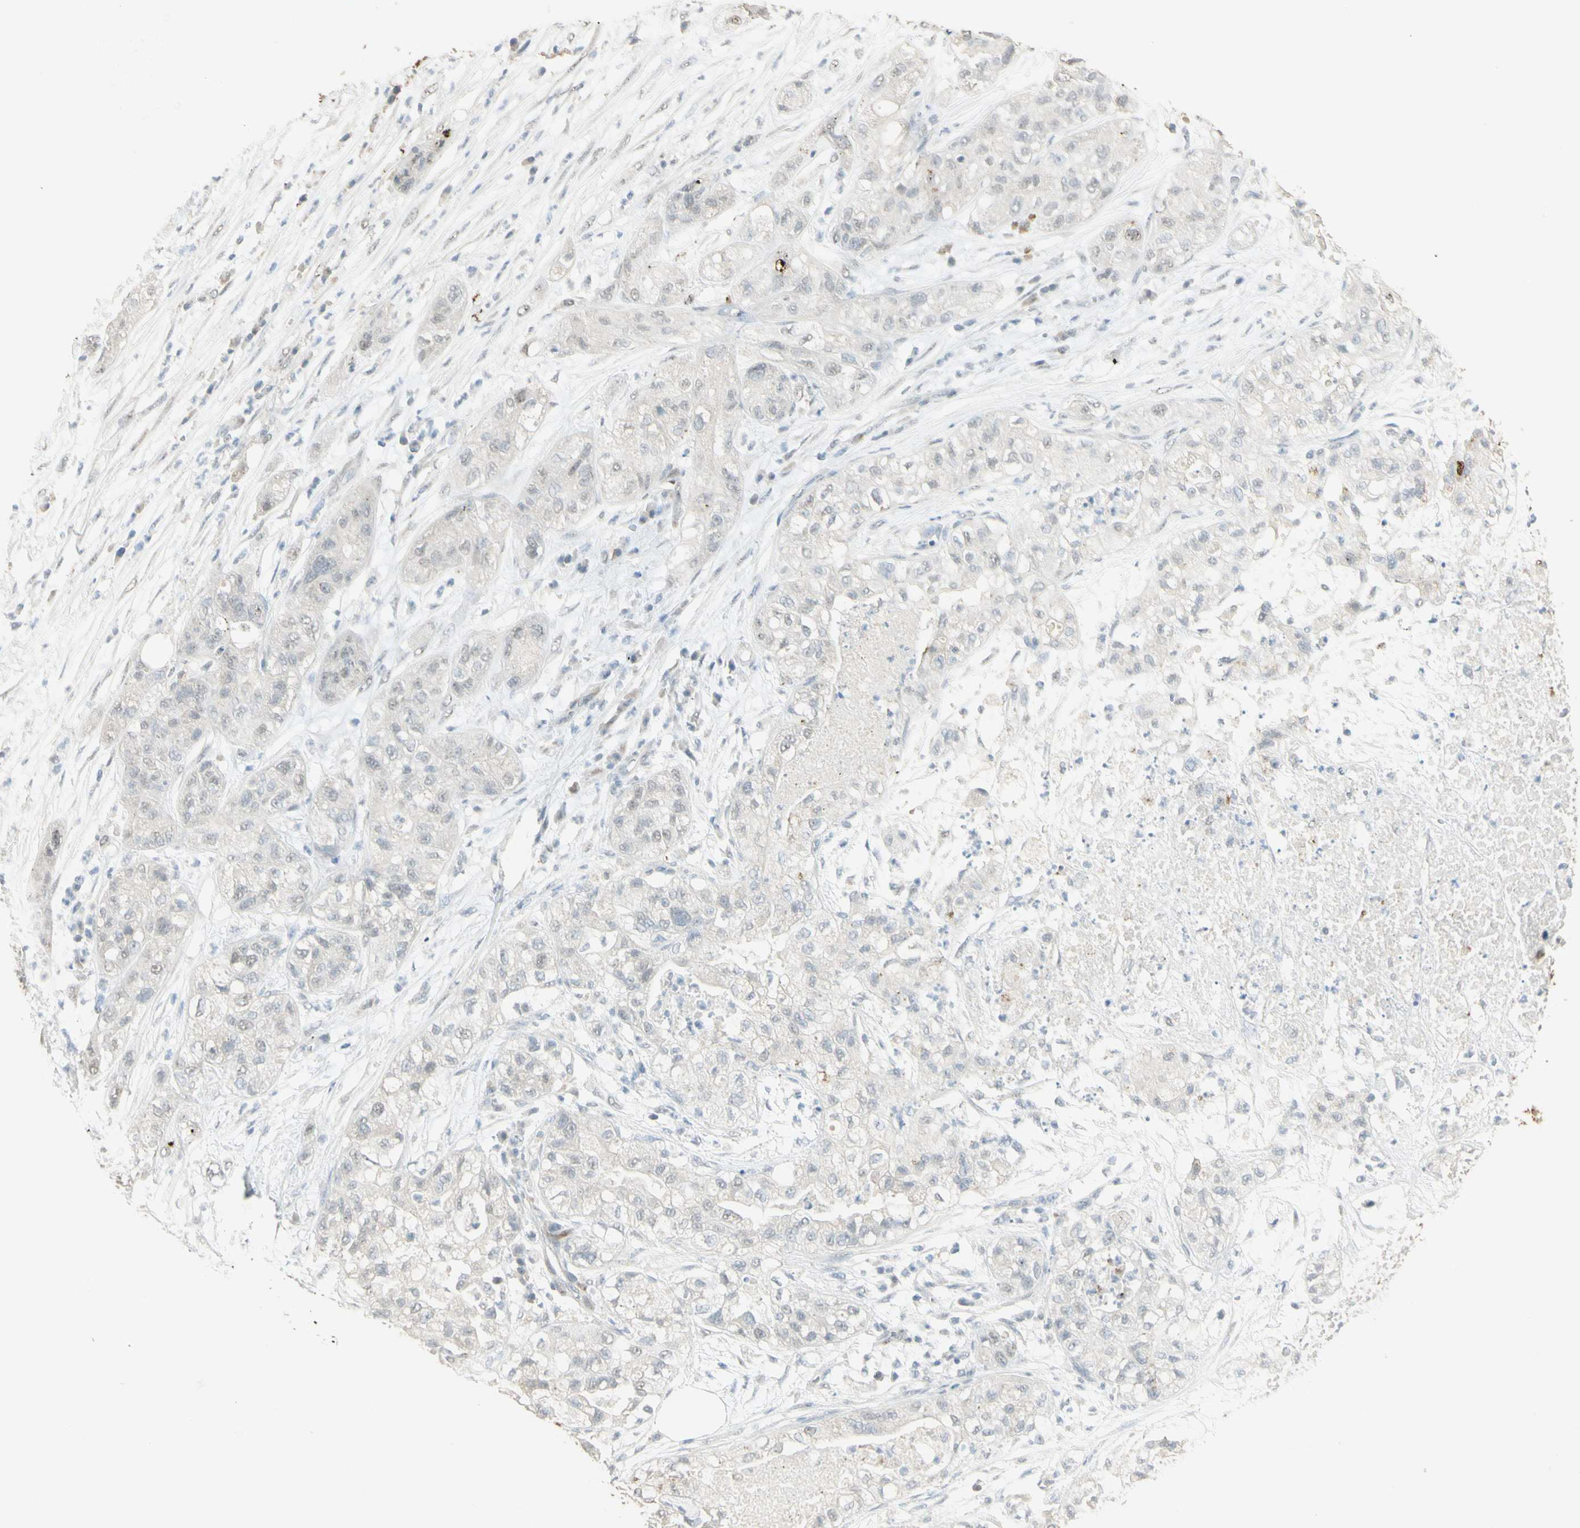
{"staining": {"intensity": "negative", "quantity": "none", "location": "none"}, "tissue": "pancreatic cancer", "cell_type": "Tumor cells", "image_type": "cancer", "snomed": [{"axis": "morphology", "description": "Adenocarcinoma, NOS"}, {"axis": "topography", "description": "Pancreas"}], "caption": "This is a image of immunohistochemistry (IHC) staining of pancreatic cancer (adenocarcinoma), which shows no positivity in tumor cells. The staining was performed using DAB to visualize the protein expression in brown, while the nuclei were stained in blue with hematoxylin (Magnification: 20x).", "gene": "MUC3A", "patient": {"sex": "female", "age": 78}}